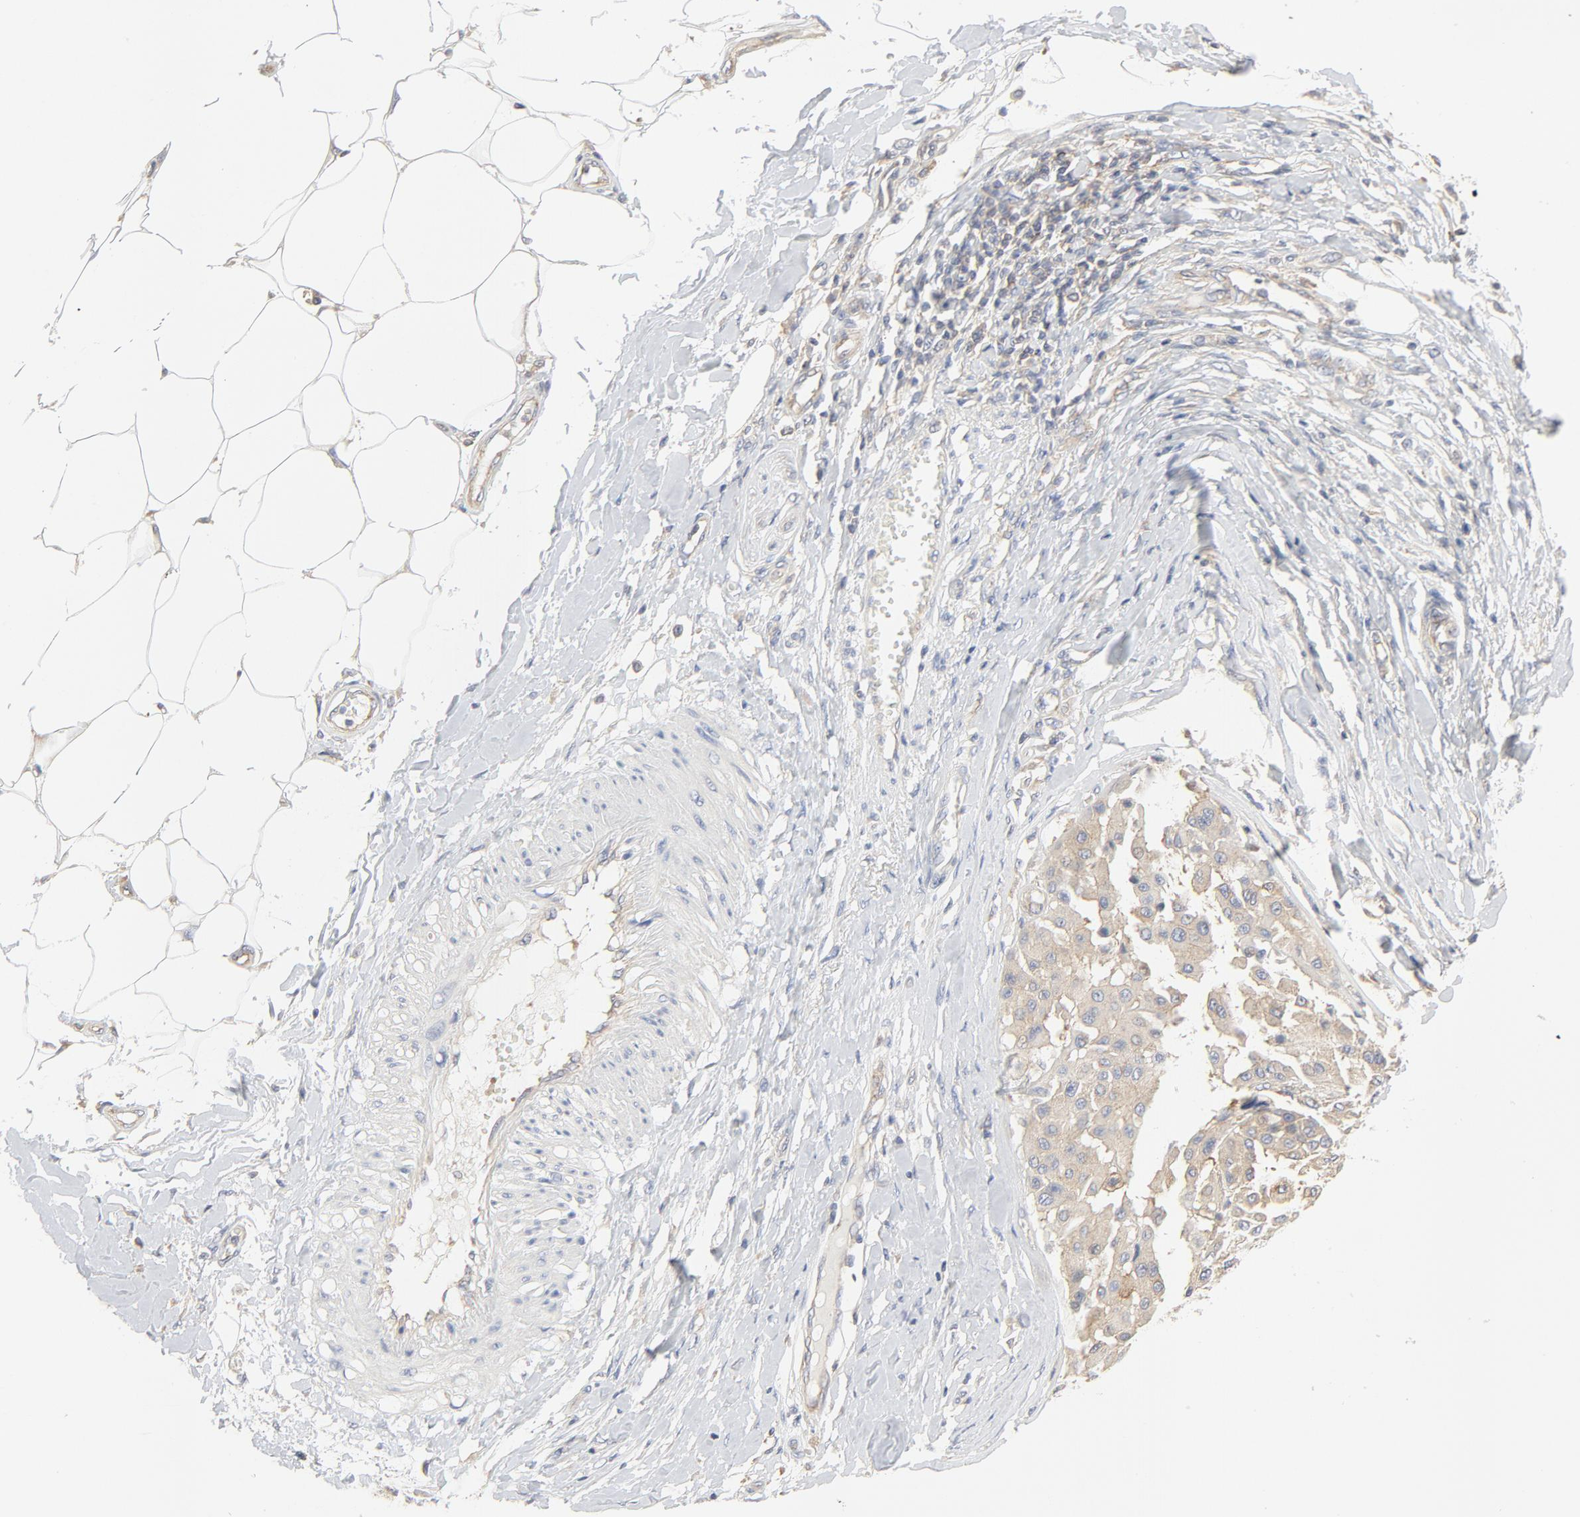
{"staining": {"intensity": "weak", "quantity": ">75%", "location": "cytoplasmic/membranous"}, "tissue": "melanoma", "cell_type": "Tumor cells", "image_type": "cancer", "snomed": [{"axis": "morphology", "description": "Malignant melanoma, Metastatic site"}, {"axis": "topography", "description": "Soft tissue"}], "caption": "This image shows malignant melanoma (metastatic site) stained with IHC to label a protein in brown. The cytoplasmic/membranous of tumor cells show weak positivity for the protein. Nuclei are counter-stained blue.", "gene": "RABEP1", "patient": {"sex": "male", "age": 41}}